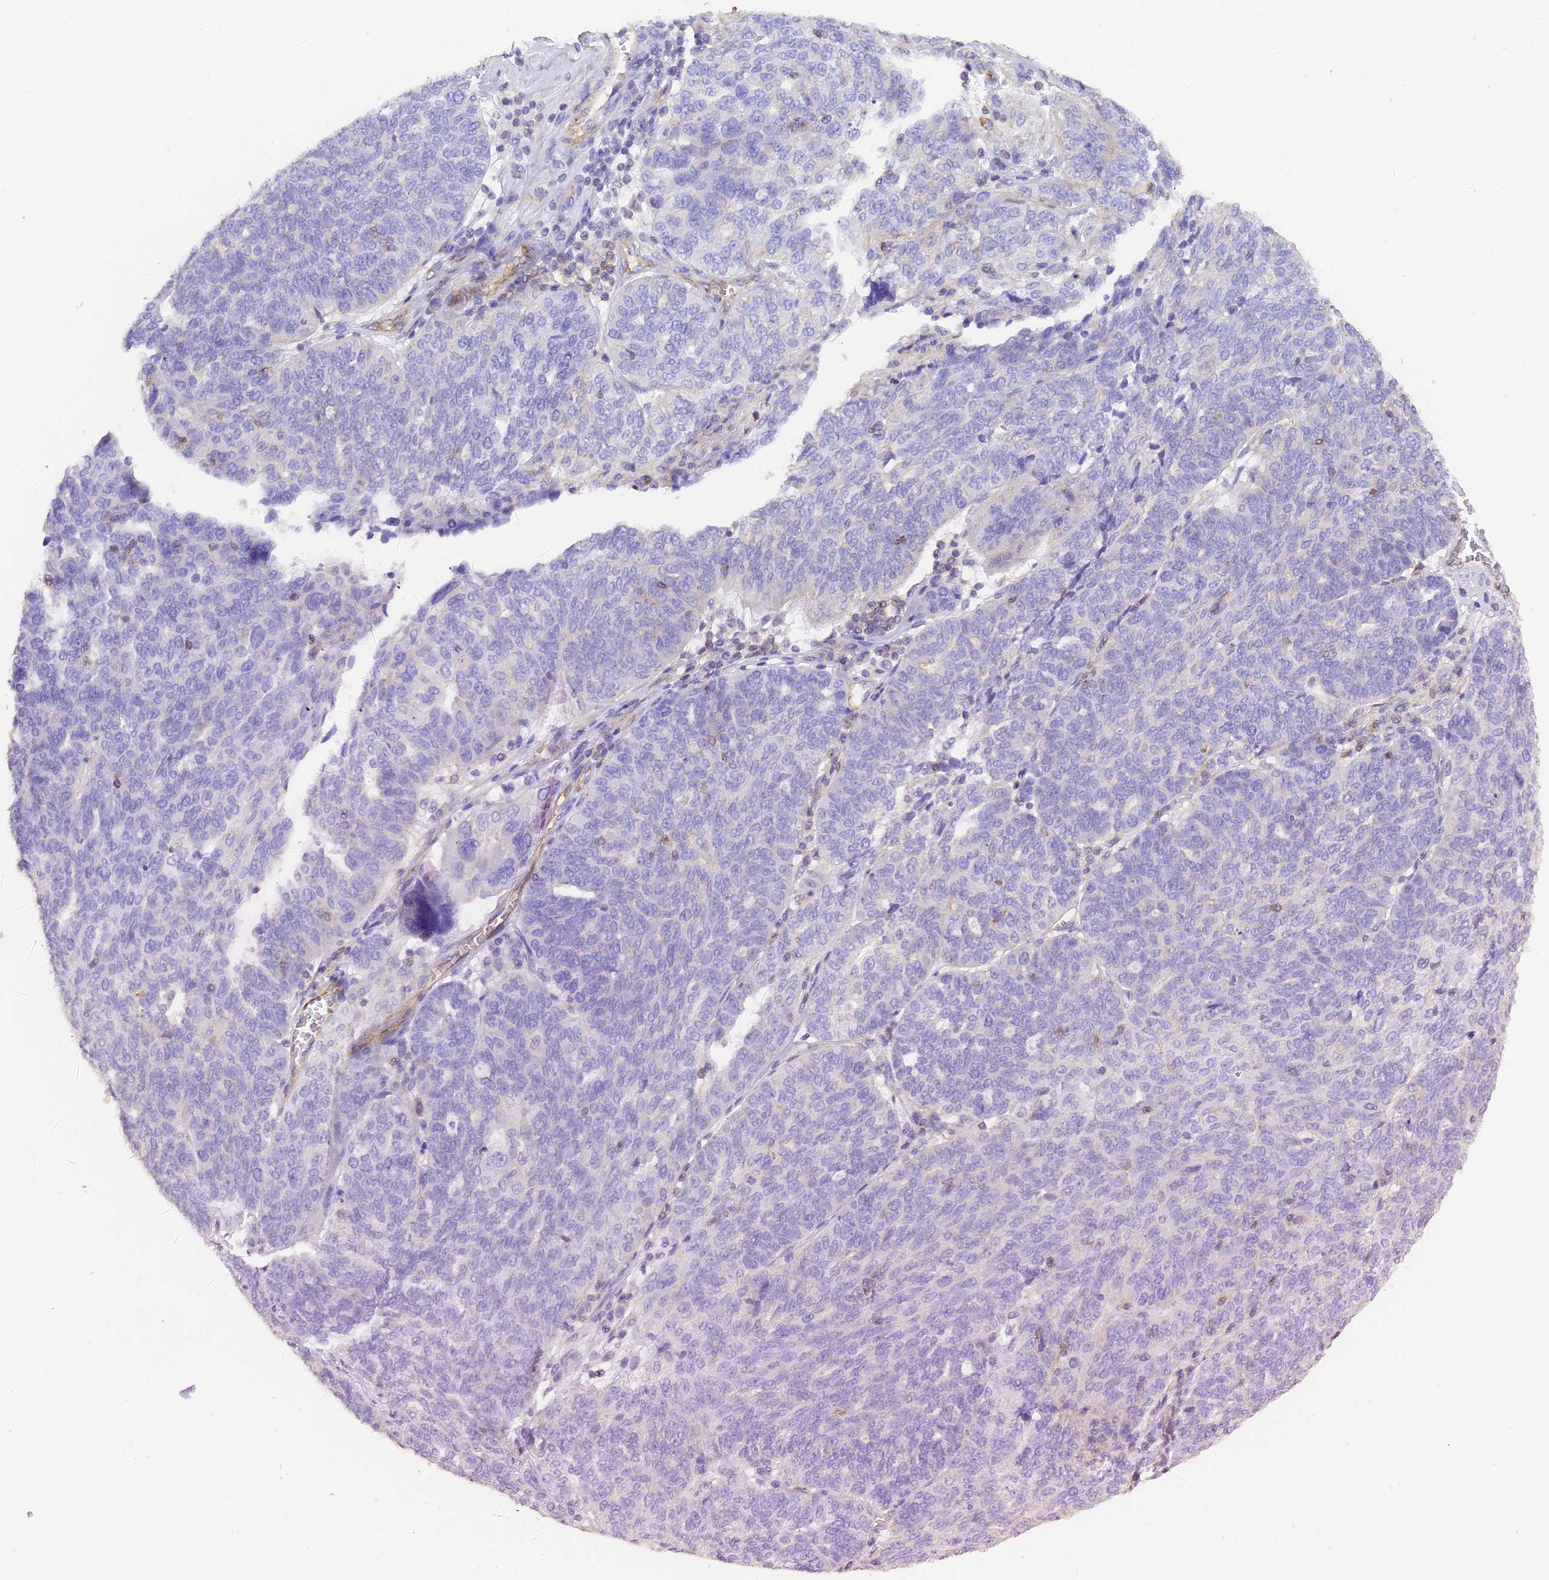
{"staining": {"intensity": "negative", "quantity": "none", "location": "none"}, "tissue": "ovarian cancer", "cell_type": "Tumor cells", "image_type": "cancer", "snomed": [{"axis": "morphology", "description": "Cystadenocarcinoma, serous, NOS"}, {"axis": "topography", "description": "Ovary"}], "caption": "Immunohistochemistry micrograph of ovarian cancer stained for a protein (brown), which reveals no staining in tumor cells. (DAB IHC, high magnification).", "gene": "FAM193A", "patient": {"sex": "female", "age": 59}}